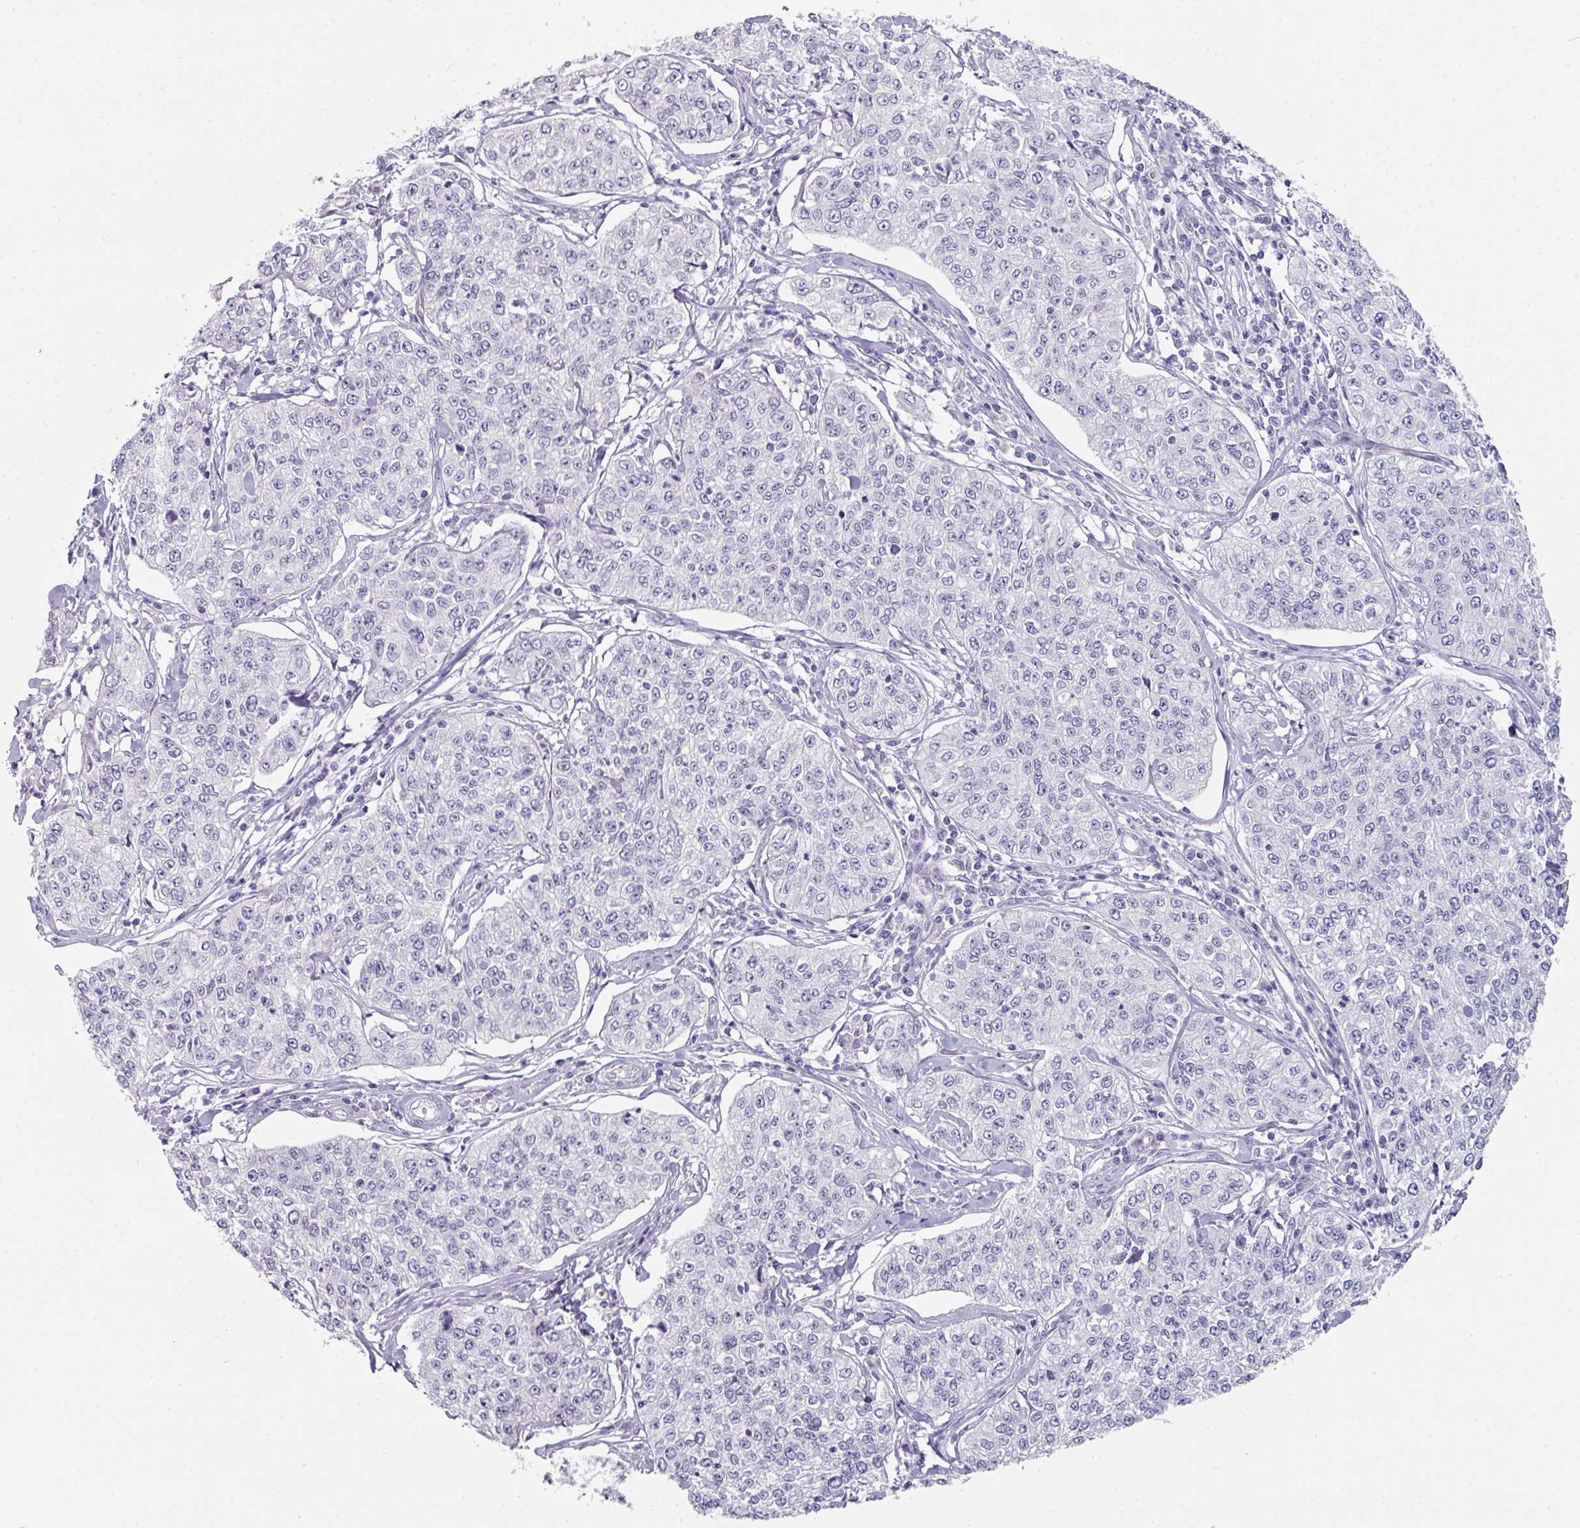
{"staining": {"intensity": "negative", "quantity": "none", "location": "none"}, "tissue": "cervical cancer", "cell_type": "Tumor cells", "image_type": "cancer", "snomed": [{"axis": "morphology", "description": "Squamous cell carcinoma, NOS"}, {"axis": "topography", "description": "Cervix"}], "caption": "A micrograph of cervical cancer (squamous cell carcinoma) stained for a protein exhibits no brown staining in tumor cells.", "gene": "SLC17A7", "patient": {"sex": "female", "age": 35}}